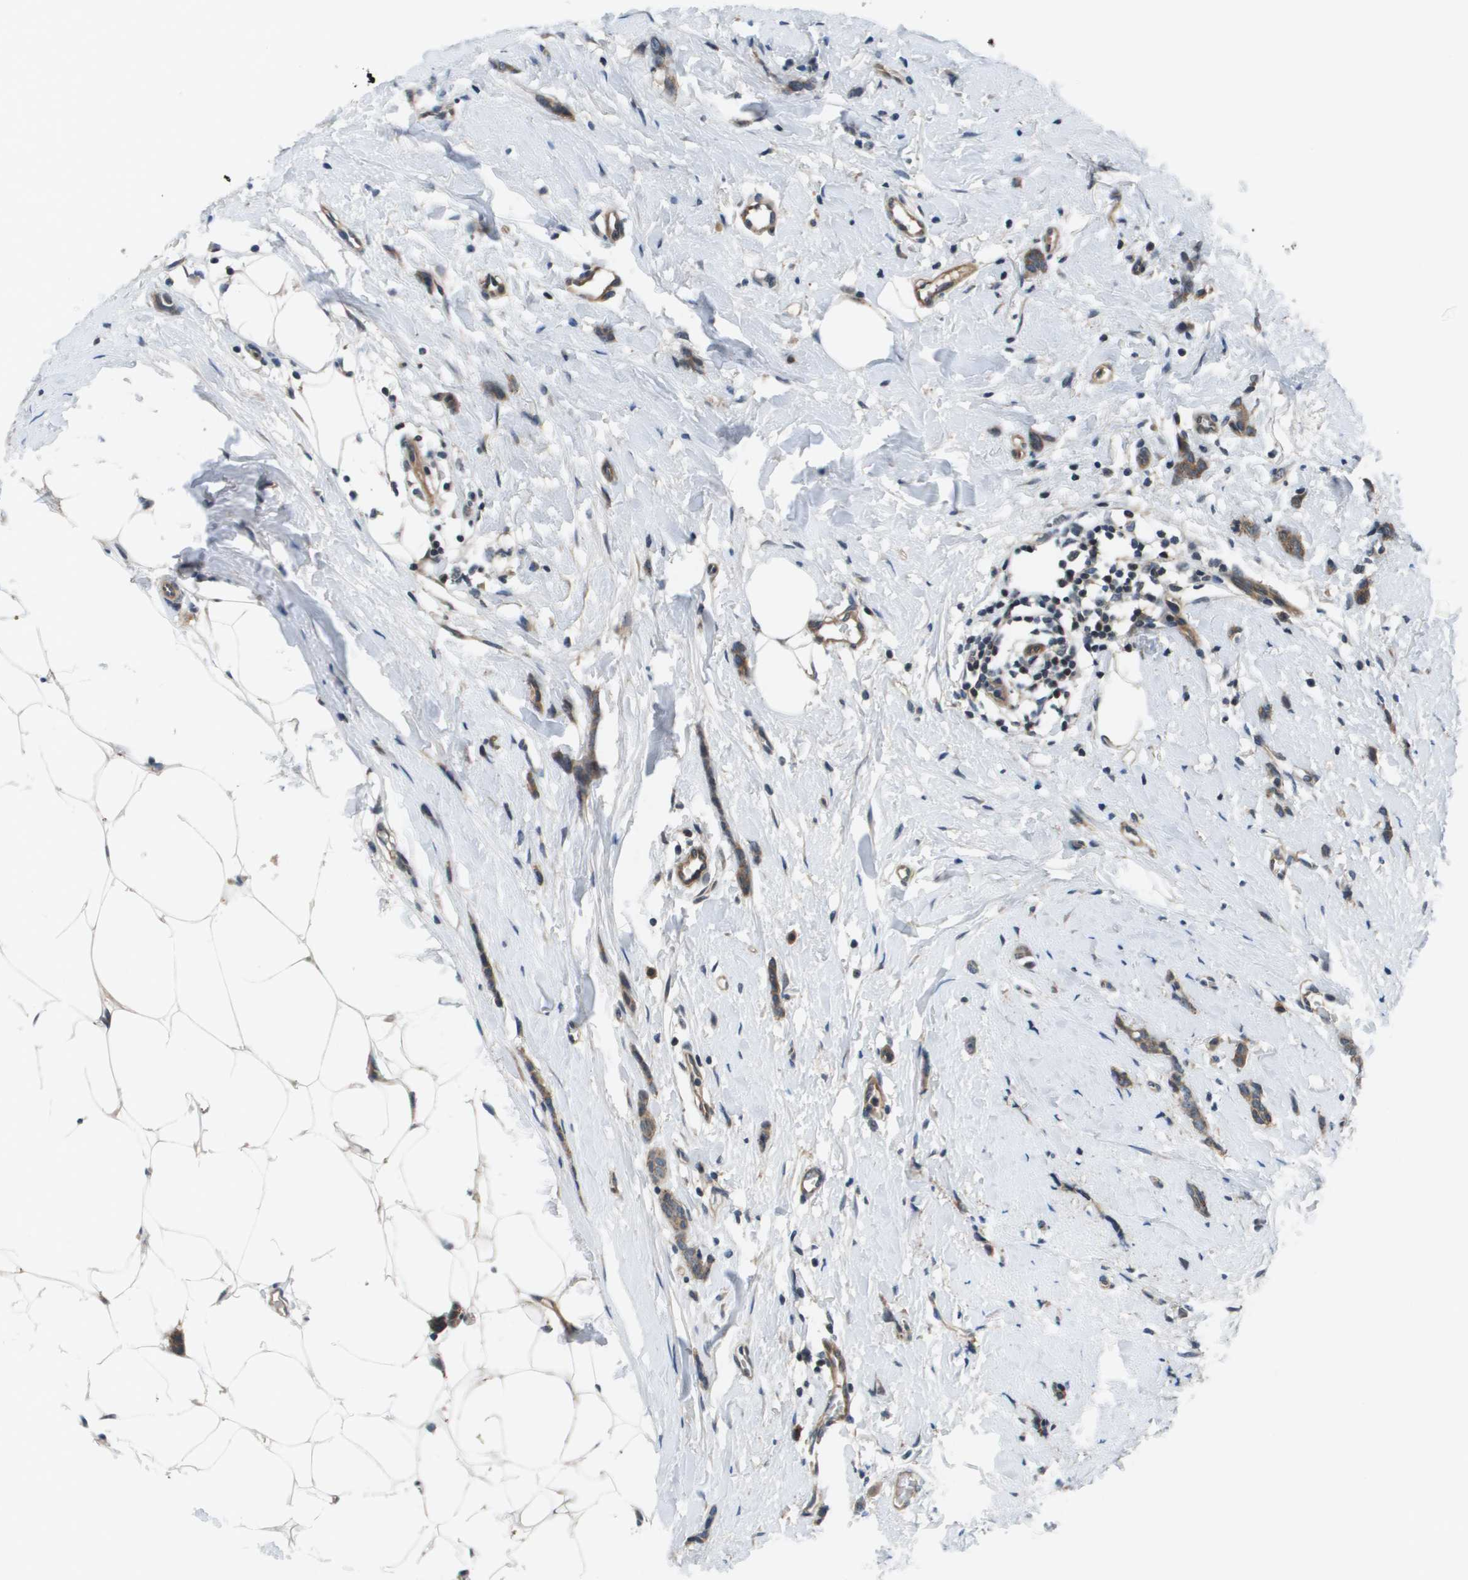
{"staining": {"intensity": "moderate", "quantity": ">75%", "location": "cytoplasmic/membranous"}, "tissue": "breast cancer", "cell_type": "Tumor cells", "image_type": "cancer", "snomed": [{"axis": "morphology", "description": "Lobular carcinoma"}, {"axis": "topography", "description": "Skin"}, {"axis": "topography", "description": "Breast"}], "caption": "Breast lobular carcinoma was stained to show a protein in brown. There is medium levels of moderate cytoplasmic/membranous staining in approximately >75% of tumor cells.", "gene": "ENPP5", "patient": {"sex": "female", "age": 46}}